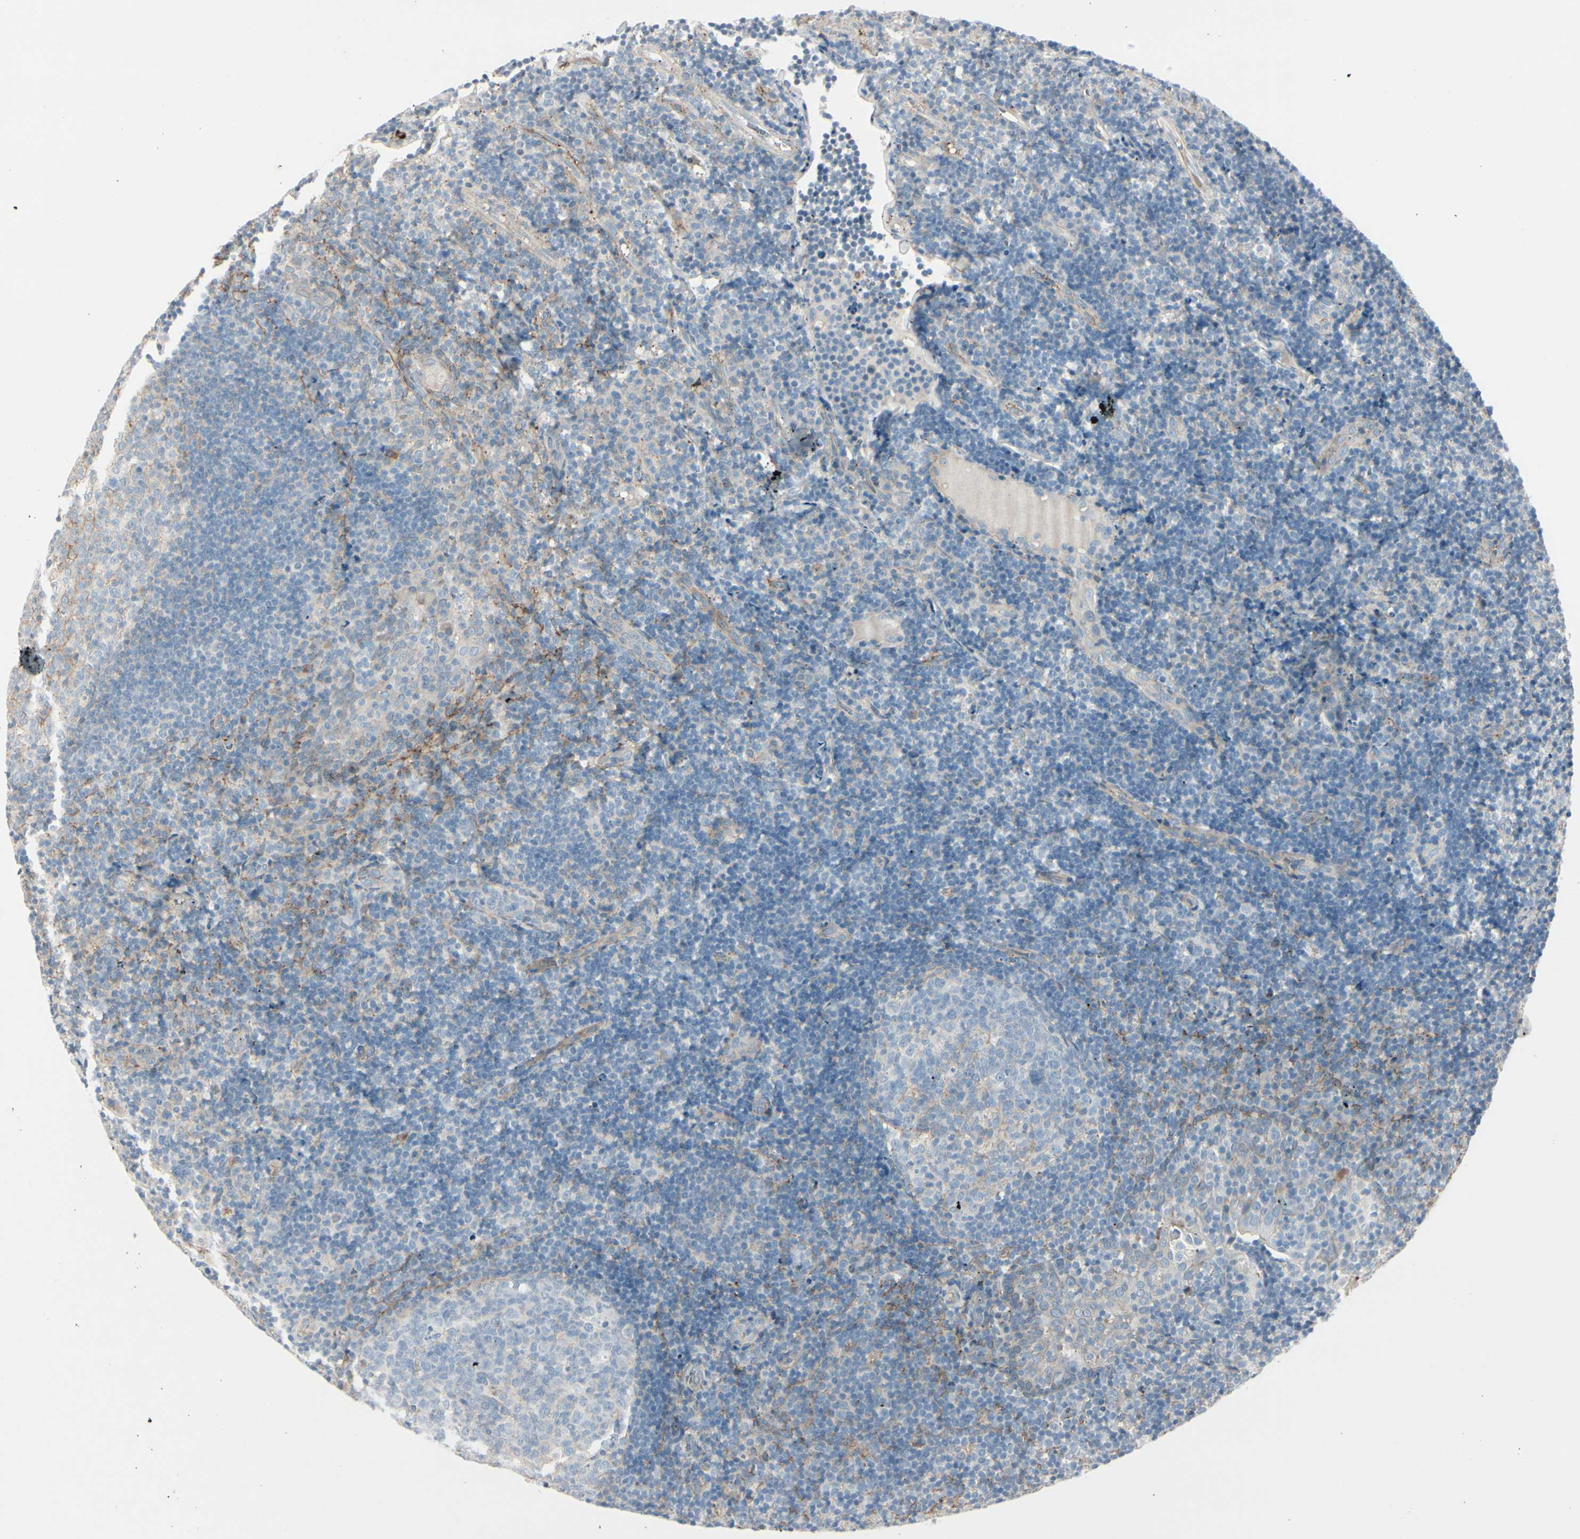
{"staining": {"intensity": "weak", "quantity": "<25%", "location": "cytoplasmic/membranous"}, "tissue": "tonsil", "cell_type": "Germinal center cells", "image_type": "normal", "snomed": [{"axis": "morphology", "description": "Normal tissue, NOS"}, {"axis": "topography", "description": "Tonsil"}], "caption": "This is an IHC histopathology image of benign human tonsil. There is no expression in germinal center cells.", "gene": "CACNA2D1", "patient": {"sex": "female", "age": 40}}